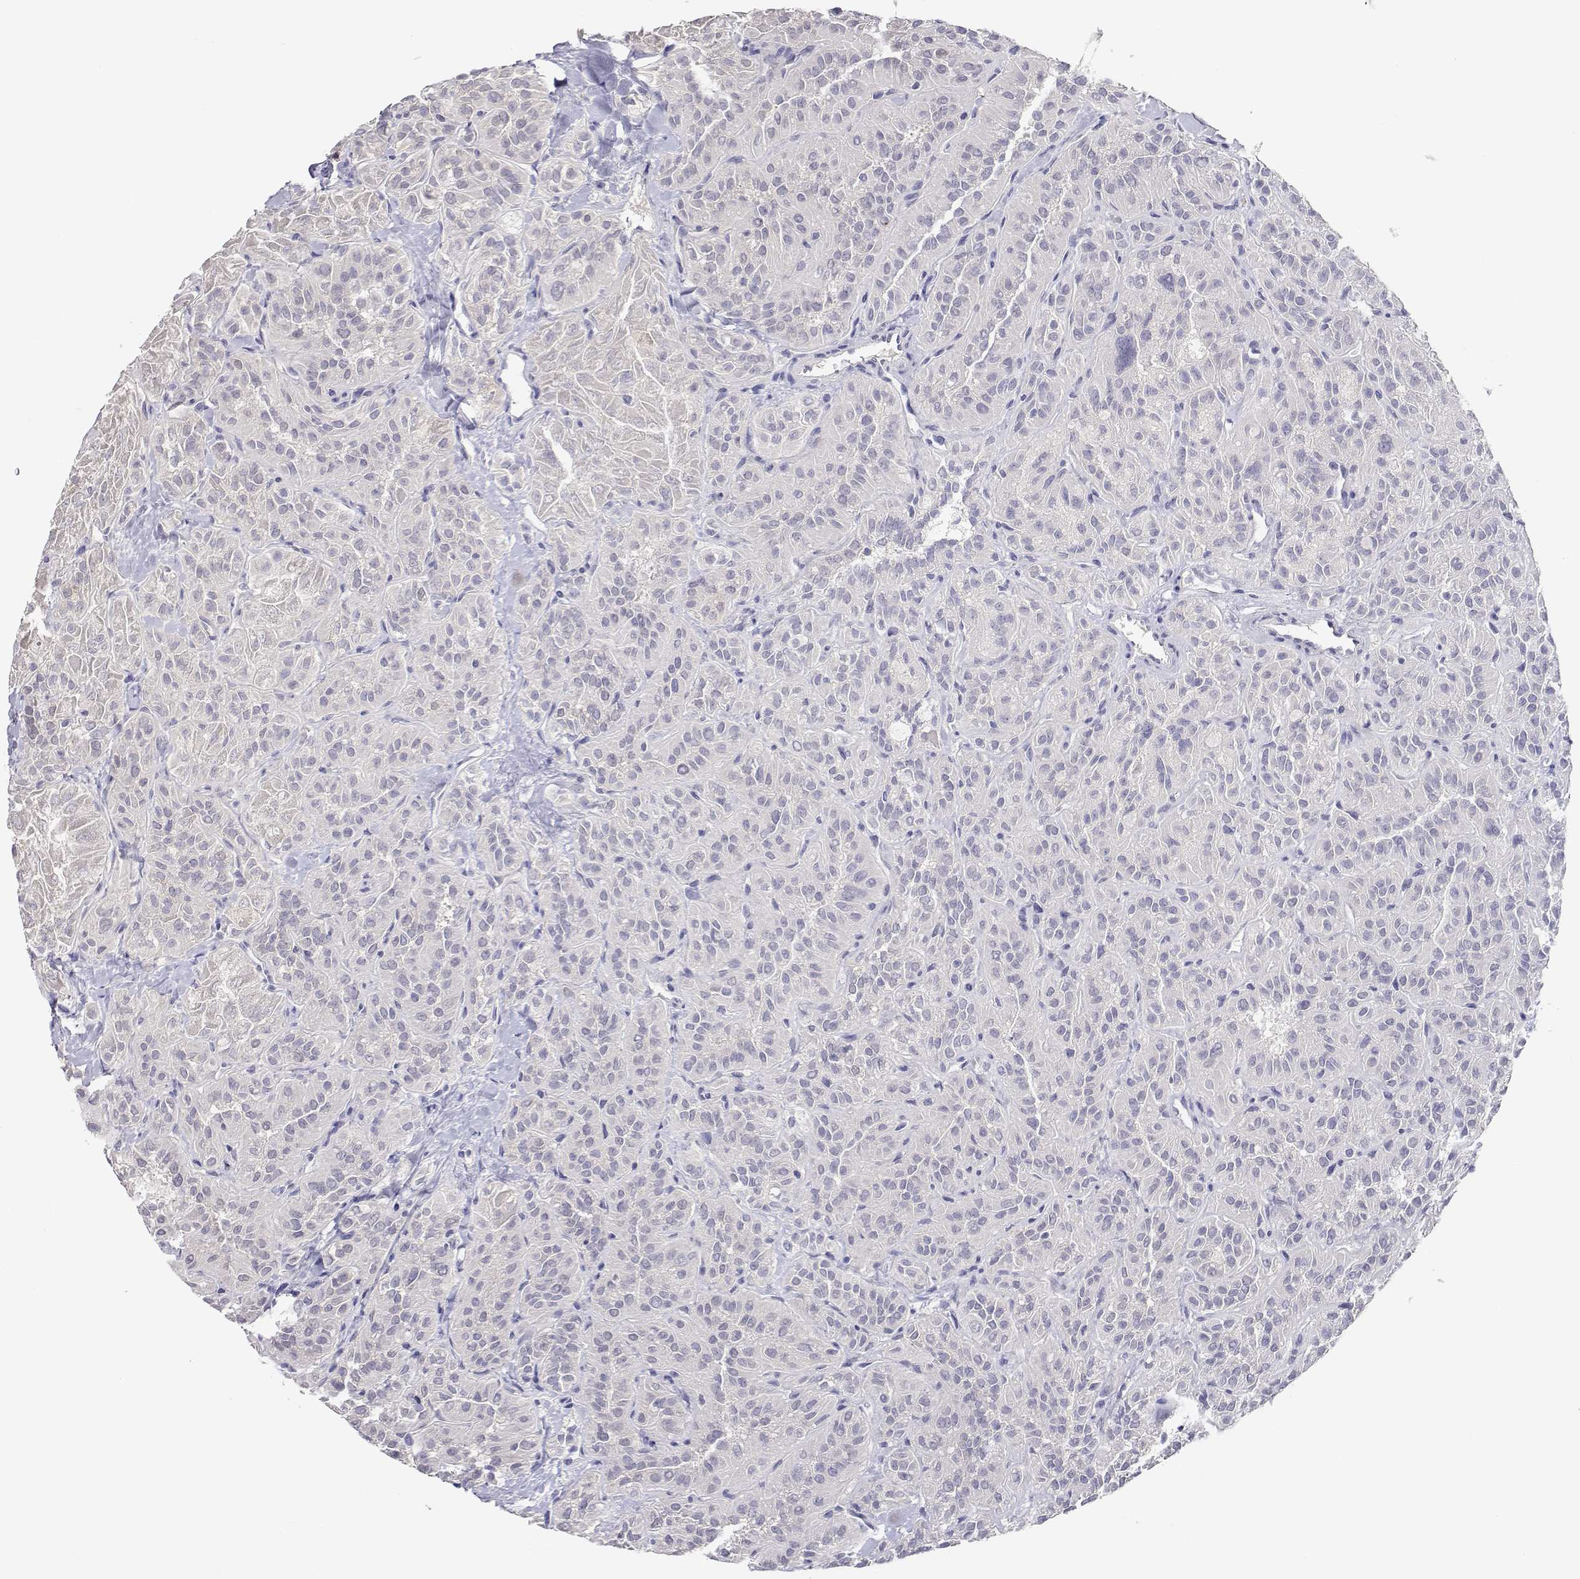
{"staining": {"intensity": "negative", "quantity": "none", "location": "none"}, "tissue": "thyroid cancer", "cell_type": "Tumor cells", "image_type": "cancer", "snomed": [{"axis": "morphology", "description": "Papillary adenocarcinoma, NOS"}, {"axis": "topography", "description": "Thyroid gland"}], "caption": "High power microscopy micrograph of an immunohistochemistry micrograph of papillary adenocarcinoma (thyroid), revealing no significant expression in tumor cells.", "gene": "ADA", "patient": {"sex": "female", "age": 45}}